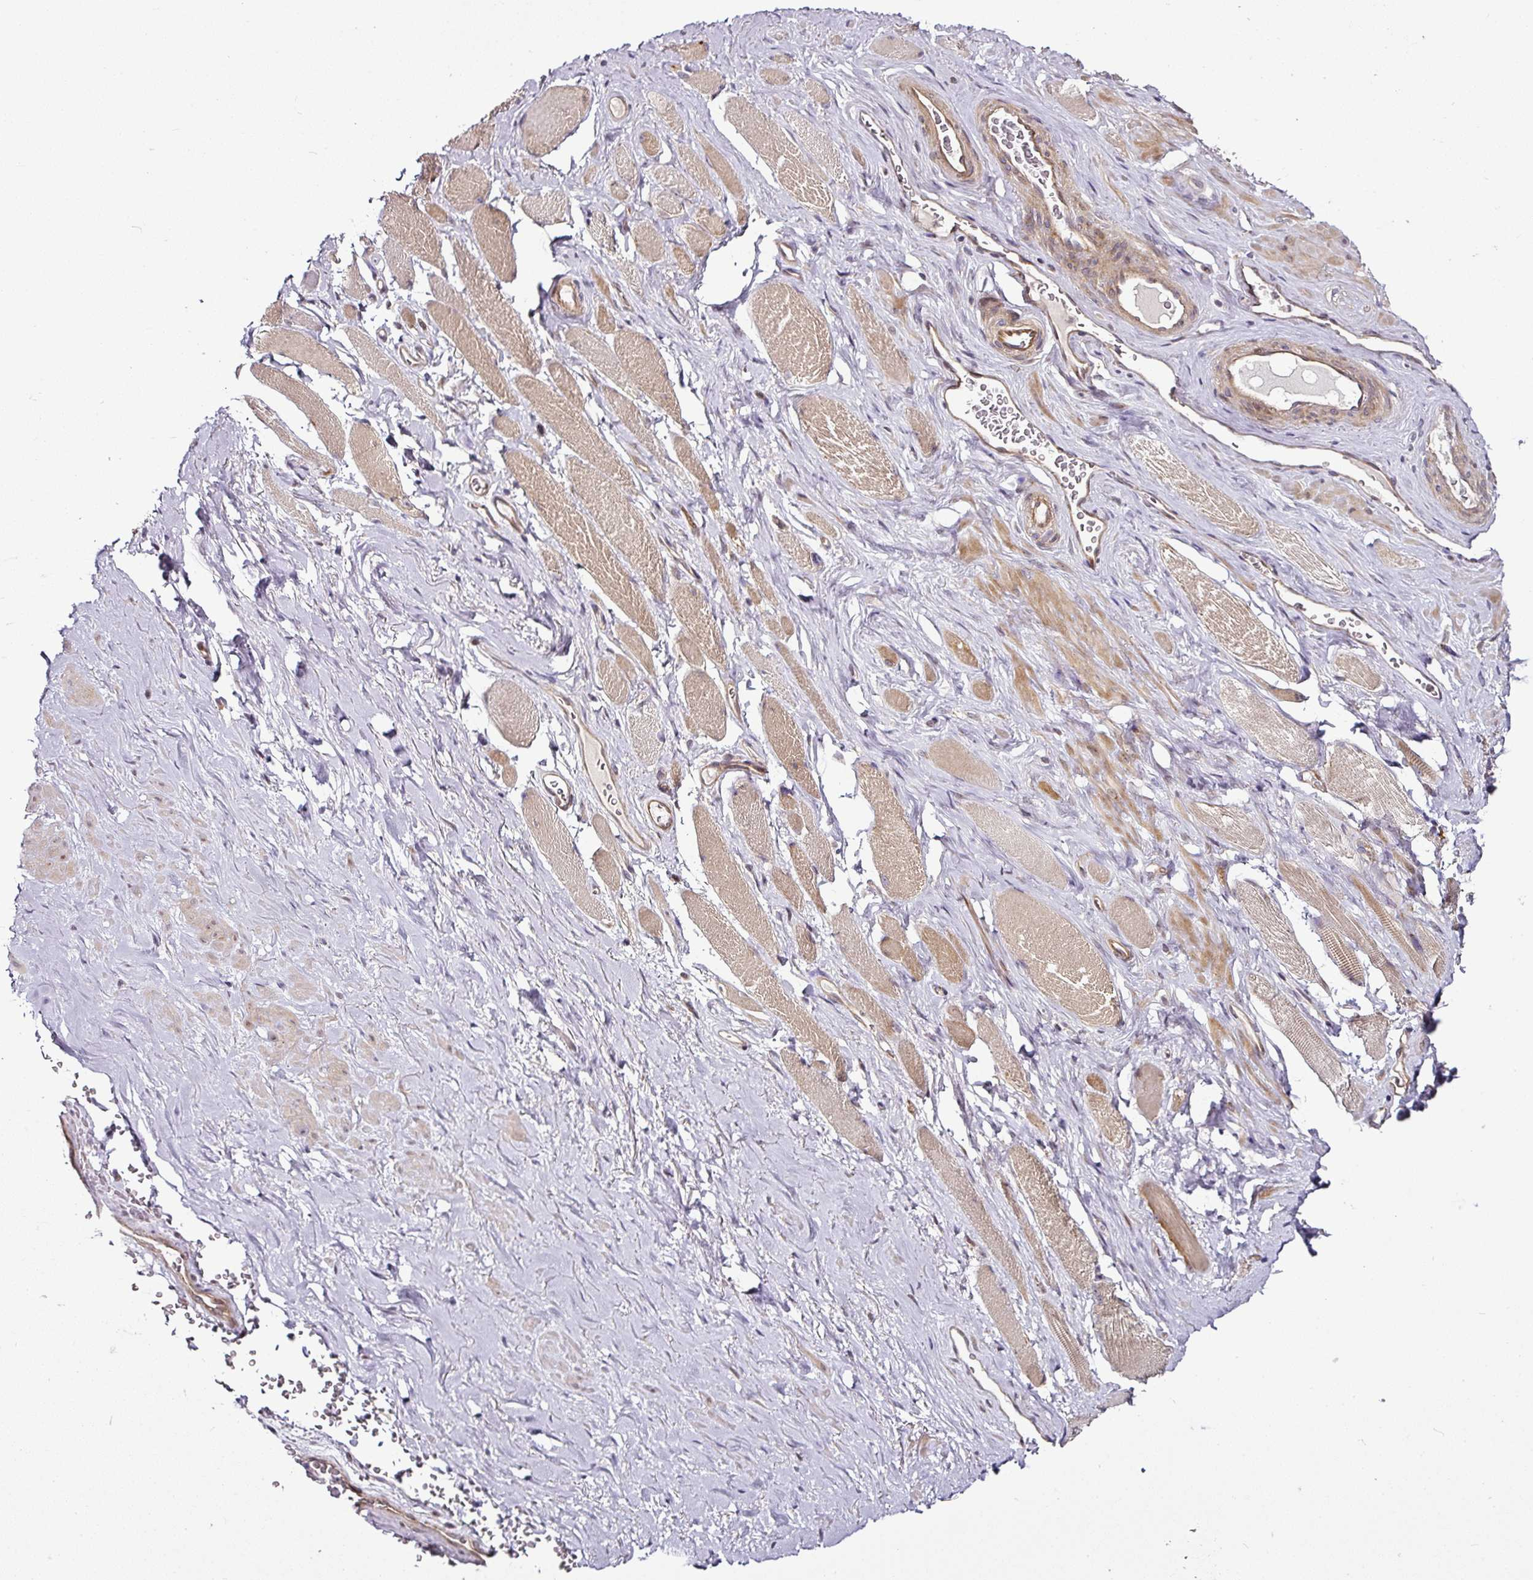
{"staining": {"intensity": "weak", "quantity": "25%-75%", "location": "cytoplasmic/membranous"}, "tissue": "soft tissue", "cell_type": "Fibroblasts", "image_type": "normal", "snomed": [{"axis": "morphology", "description": "Normal tissue, NOS"}, {"axis": "topography", "description": "Prostate"}, {"axis": "topography", "description": "Peripheral nerve tissue"}], "caption": "This photomicrograph shows immunohistochemistry (IHC) staining of normal human soft tissue, with low weak cytoplasmic/membranous expression in about 25%-75% of fibroblasts.", "gene": "DCAF13", "patient": {"sex": "male", "age": 61}}